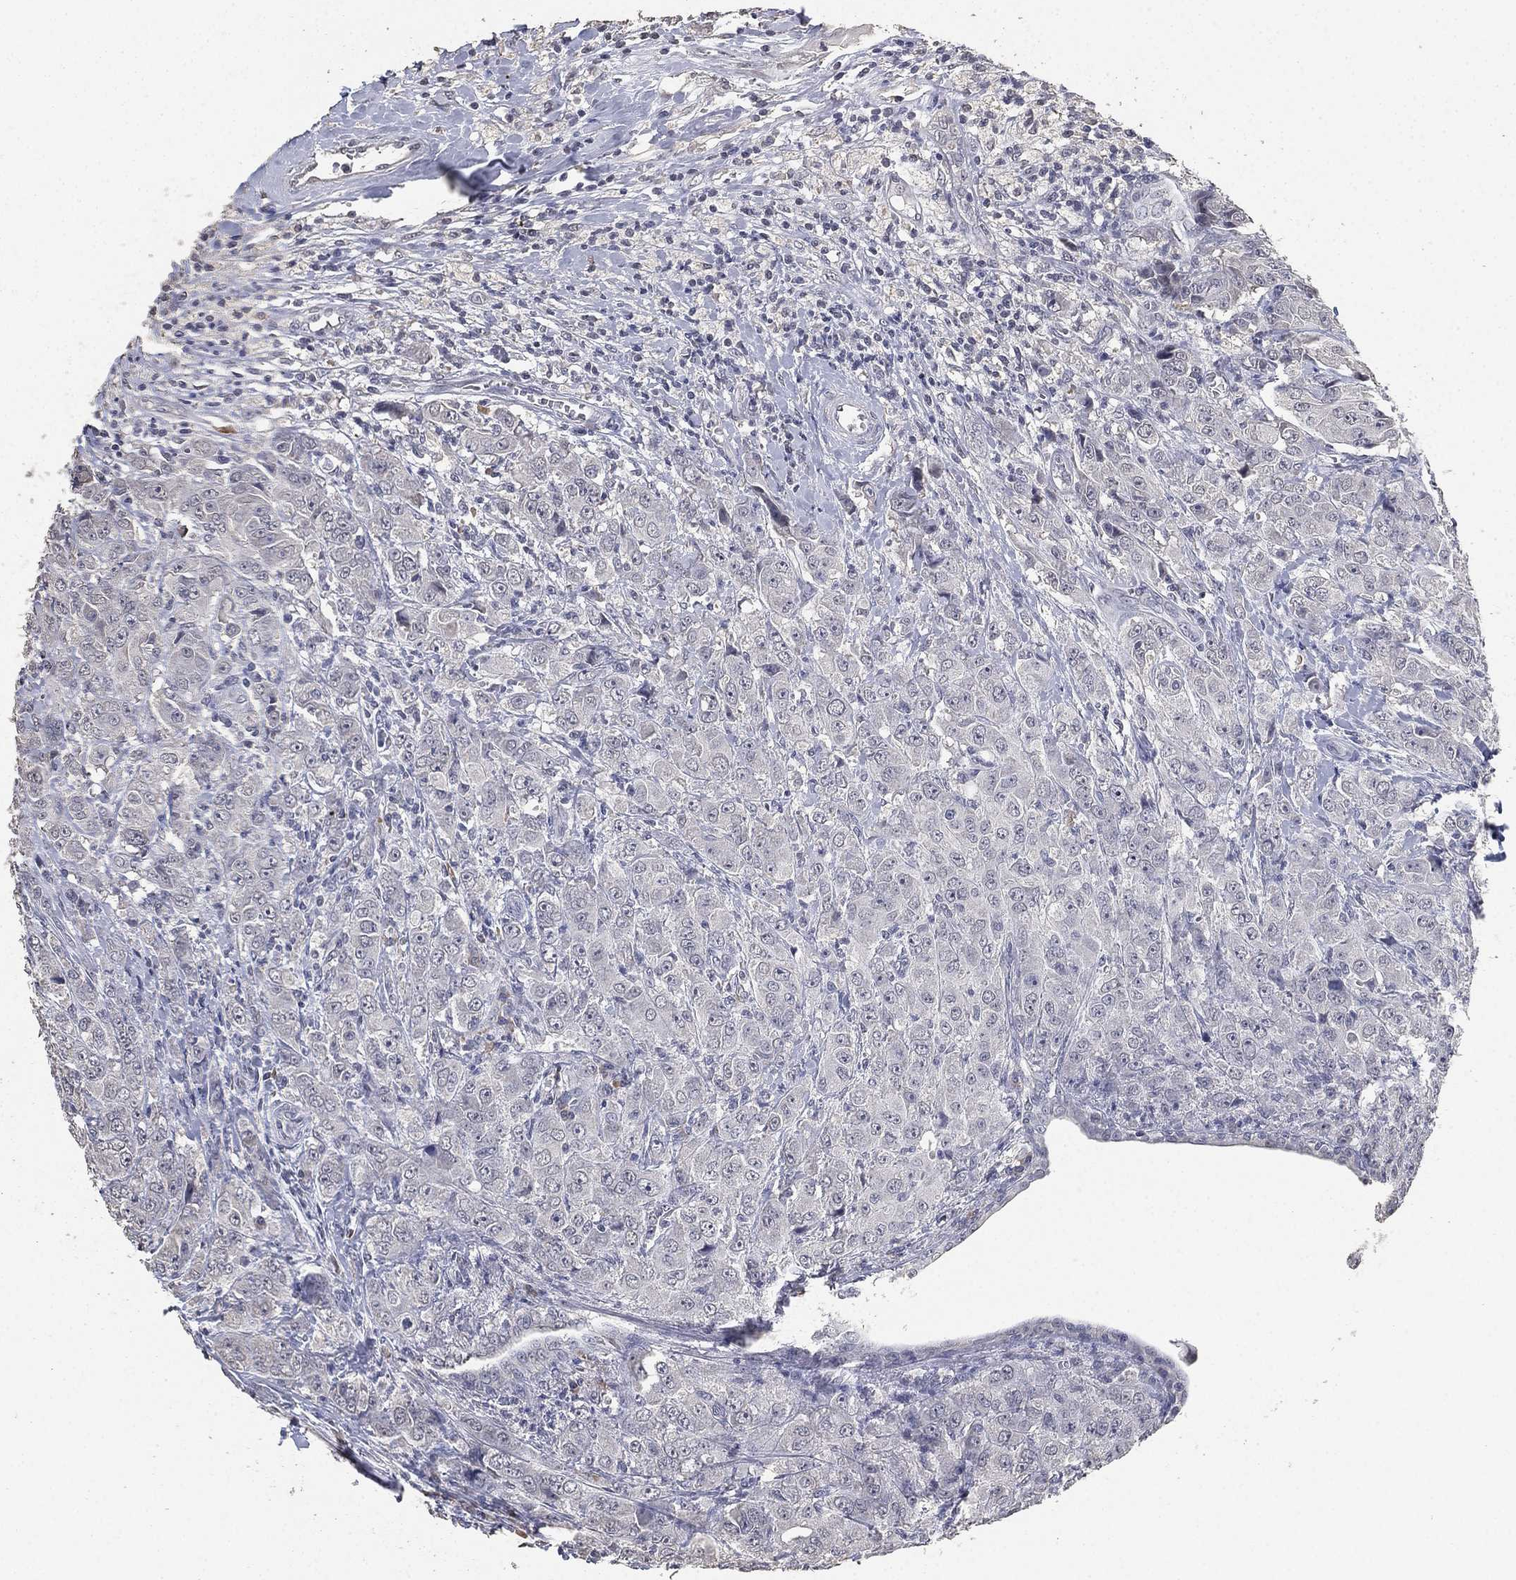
{"staining": {"intensity": "negative", "quantity": "none", "location": "none"}, "tissue": "breast cancer", "cell_type": "Tumor cells", "image_type": "cancer", "snomed": [{"axis": "morphology", "description": "Duct carcinoma"}, {"axis": "topography", "description": "Breast"}], "caption": "This is a micrograph of immunohistochemistry (IHC) staining of breast infiltrating ductal carcinoma, which shows no positivity in tumor cells.", "gene": "DSG1", "patient": {"sex": "female", "age": 43}}